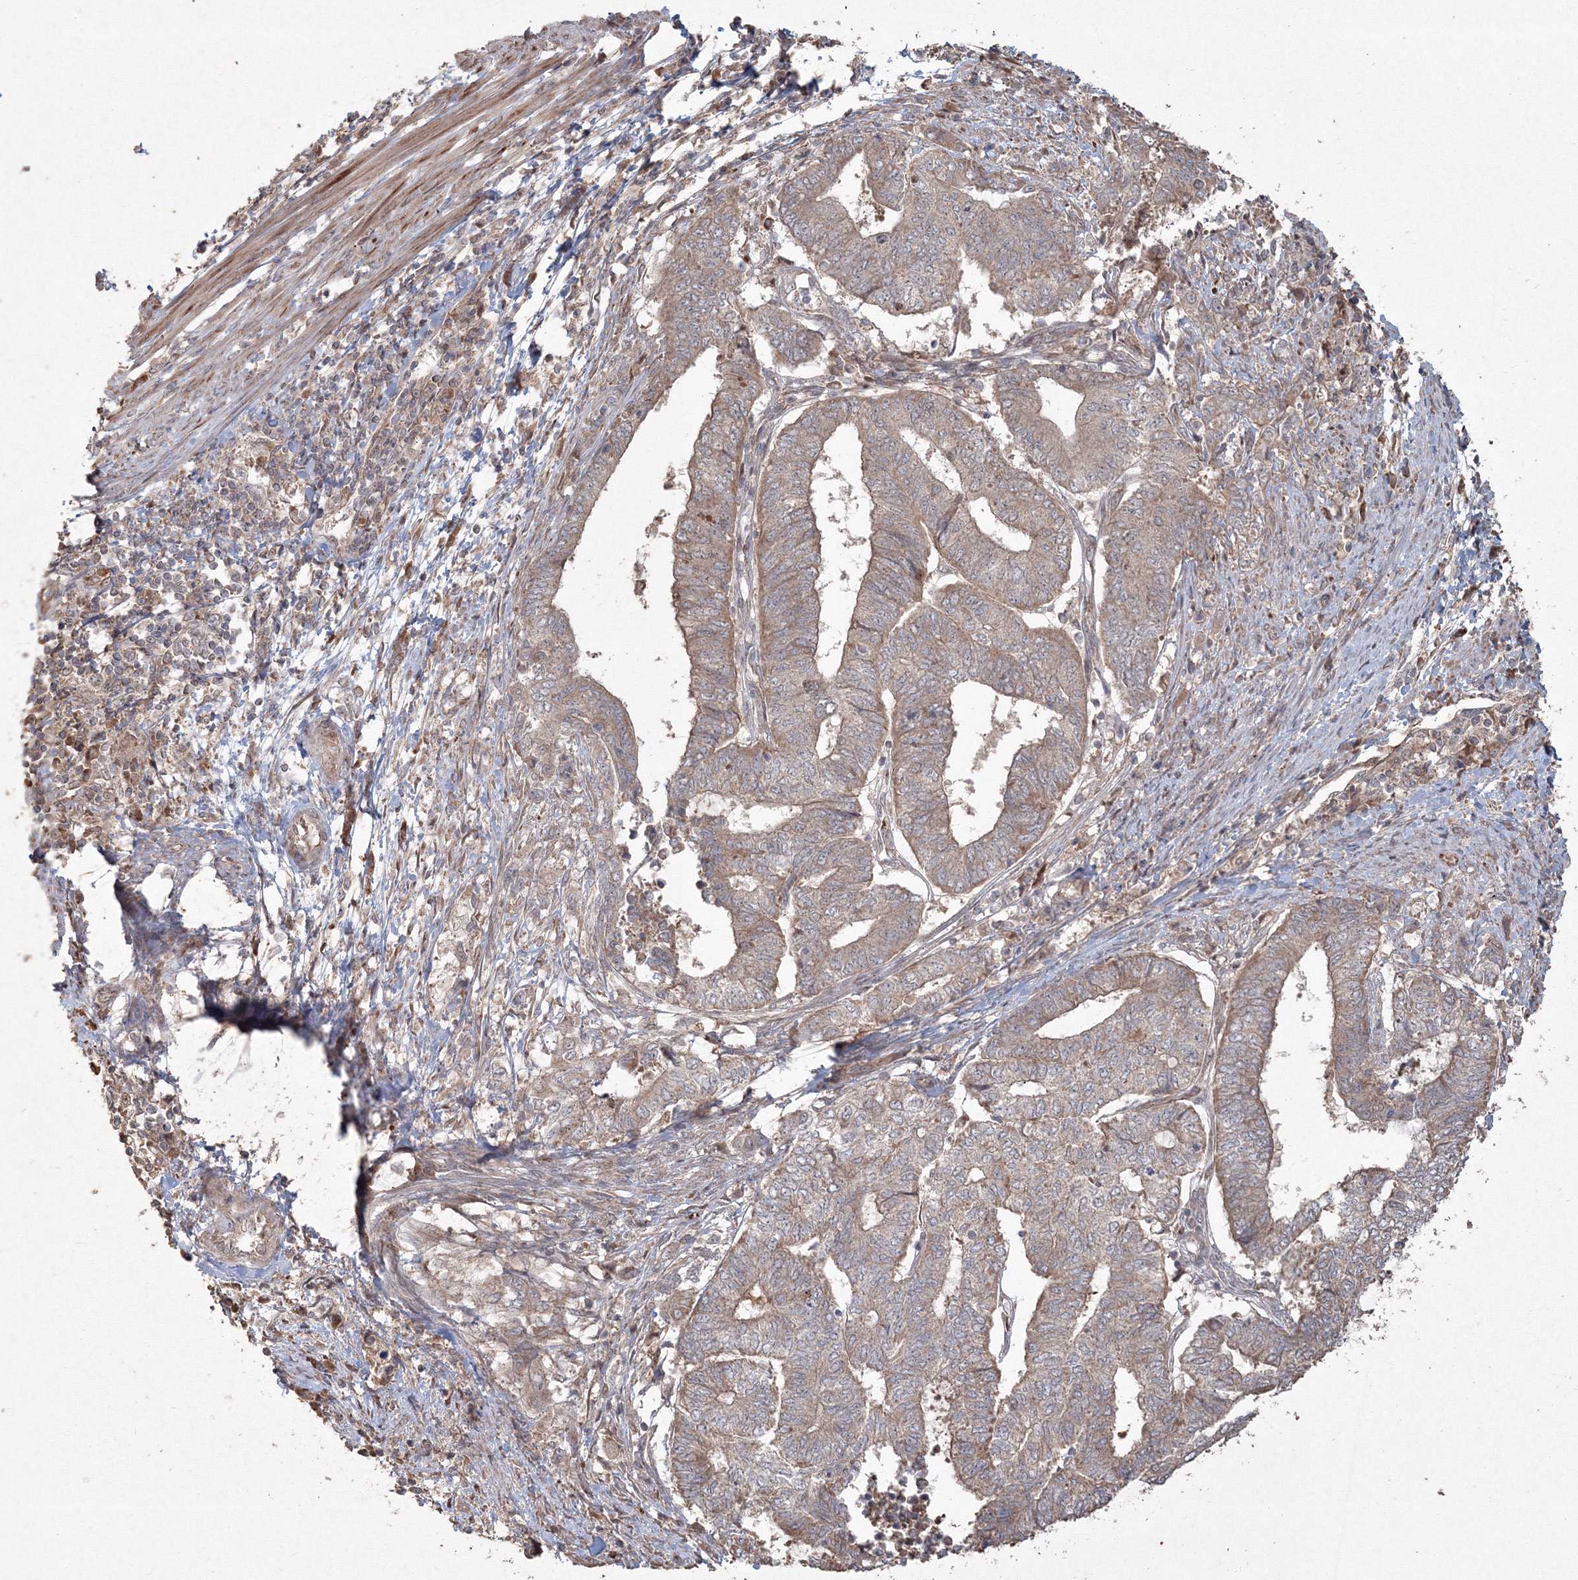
{"staining": {"intensity": "weak", "quantity": ">75%", "location": "cytoplasmic/membranous"}, "tissue": "endometrial cancer", "cell_type": "Tumor cells", "image_type": "cancer", "snomed": [{"axis": "morphology", "description": "Adenocarcinoma, NOS"}, {"axis": "topography", "description": "Uterus"}, {"axis": "topography", "description": "Endometrium"}], "caption": "A high-resolution micrograph shows immunohistochemistry staining of endometrial cancer (adenocarcinoma), which shows weak cytoplasmic/membranous staining in about >75% of tumor cells.", "gene": "ANAPC16", "patient": {"sex": "female", "age": 70}}